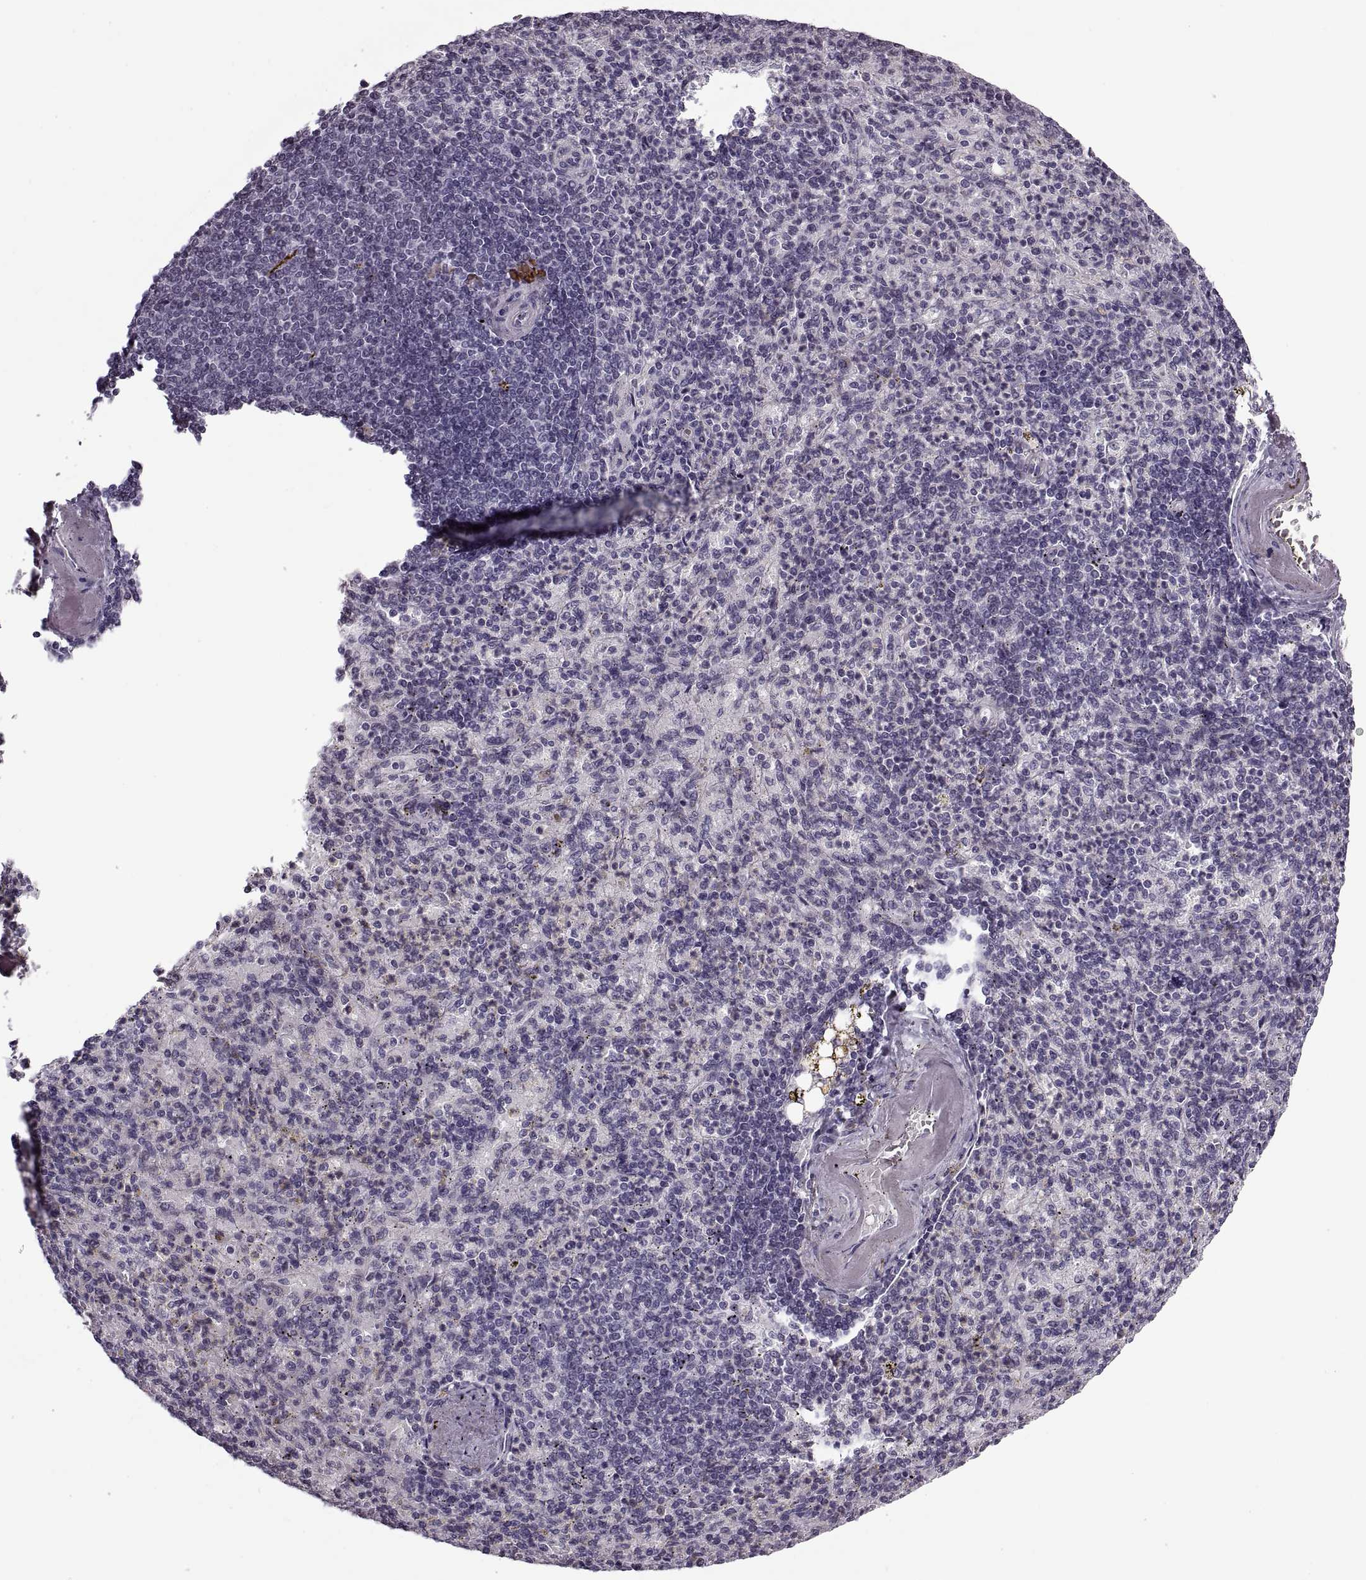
{"staining": {"intensity": "negative", "quantity": "none", "location": "none"}, "tissue": "spleen", "cell_type": "Cells in red pulp", "image_type": "normal", "snomed": [{"axis": "morphology", "description": "Normal tissue, NOS"}, {"axis": "topography", "description": "Spleen"}], "caption": "The micrograph shows no staining of cells in red pulp in benign spleen.", "gene": "PRSS37", "patient": {"sex": "female", "age": 74}}